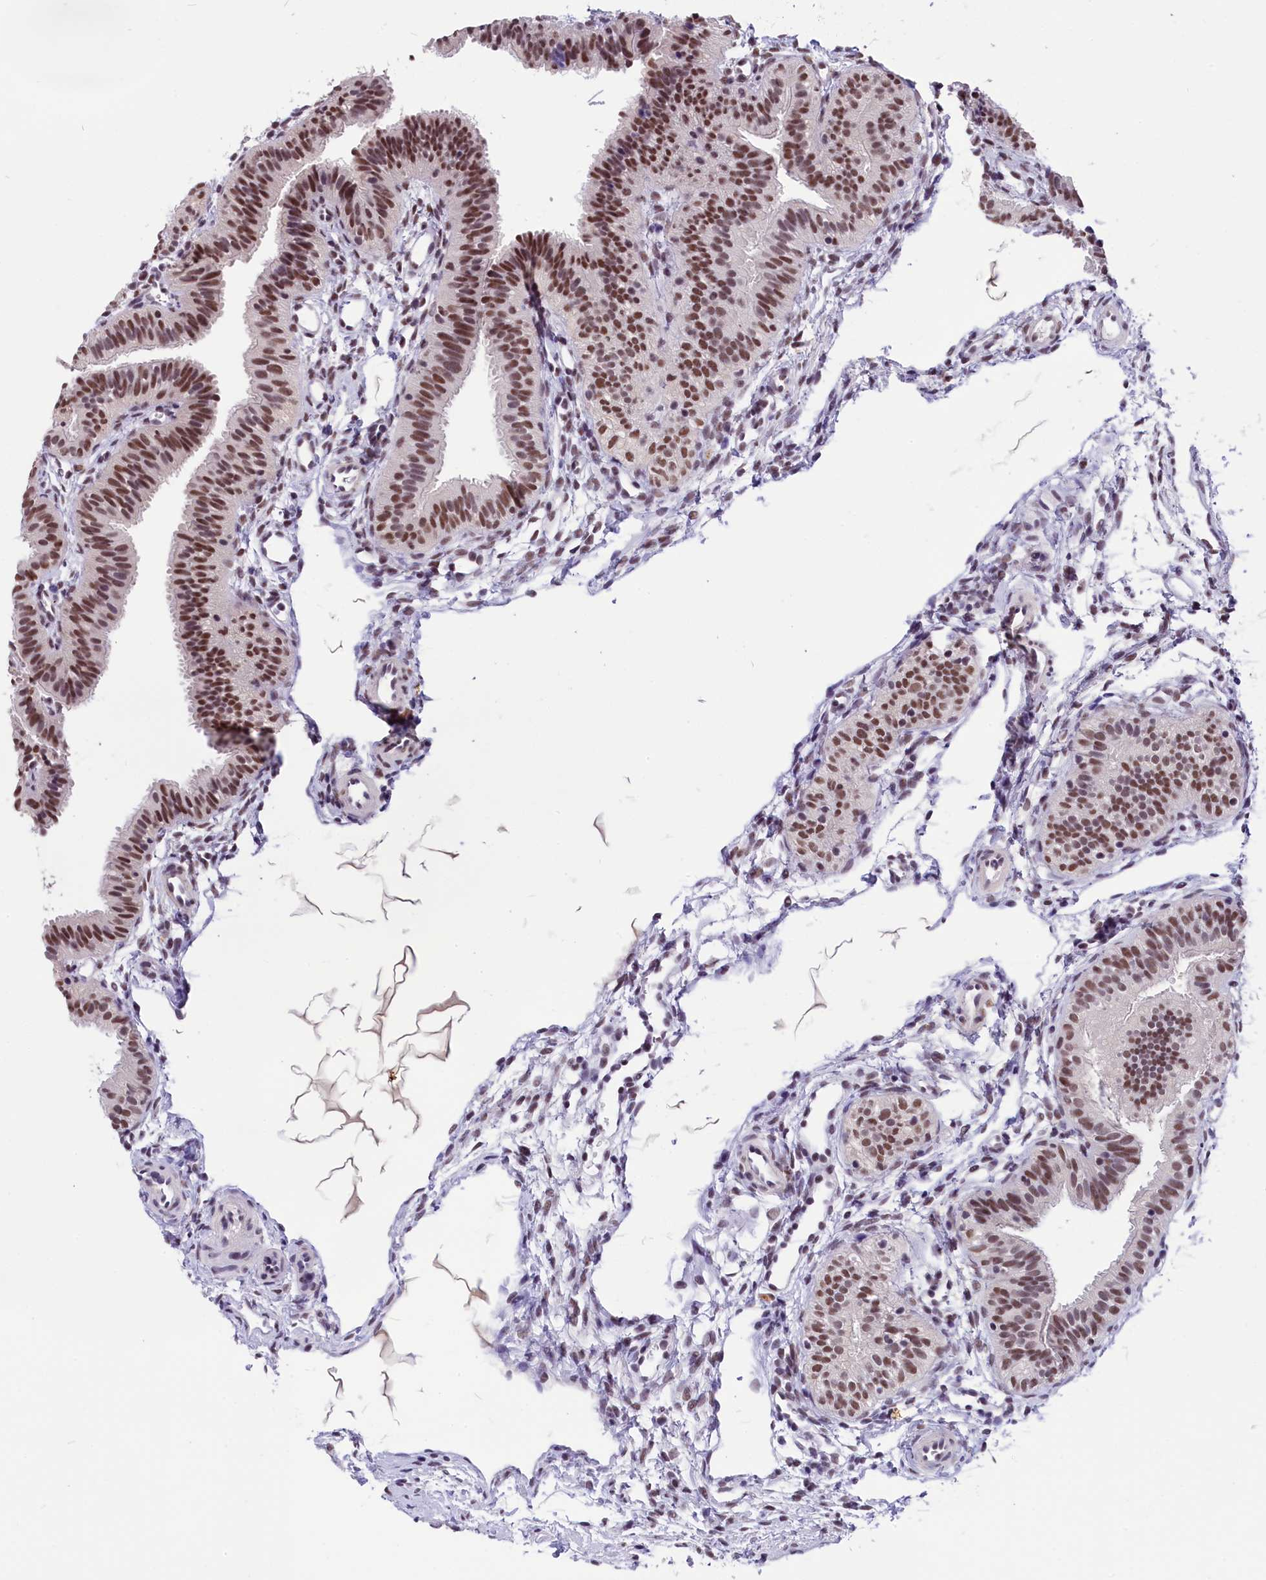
{"staining": {"intensity": "moderate", "quantity": ">75%", "location": "nuclear"}, "tissue": "fallopian tube", "cell_type": "Glandular cells", "image_type": "normal", "snomed": [{"axis": "morphology", "description": "Normal tissue, NOS"}, {"axis": "topography", "description": "Fallopian tube"}], "caption": "A medium amount of moderate nuclear expression is present in approximately >75% of glandular cells in benign fallopian tube.", "gene": "ZC3H4", "patient": {"sex": "female", "age": 35}}